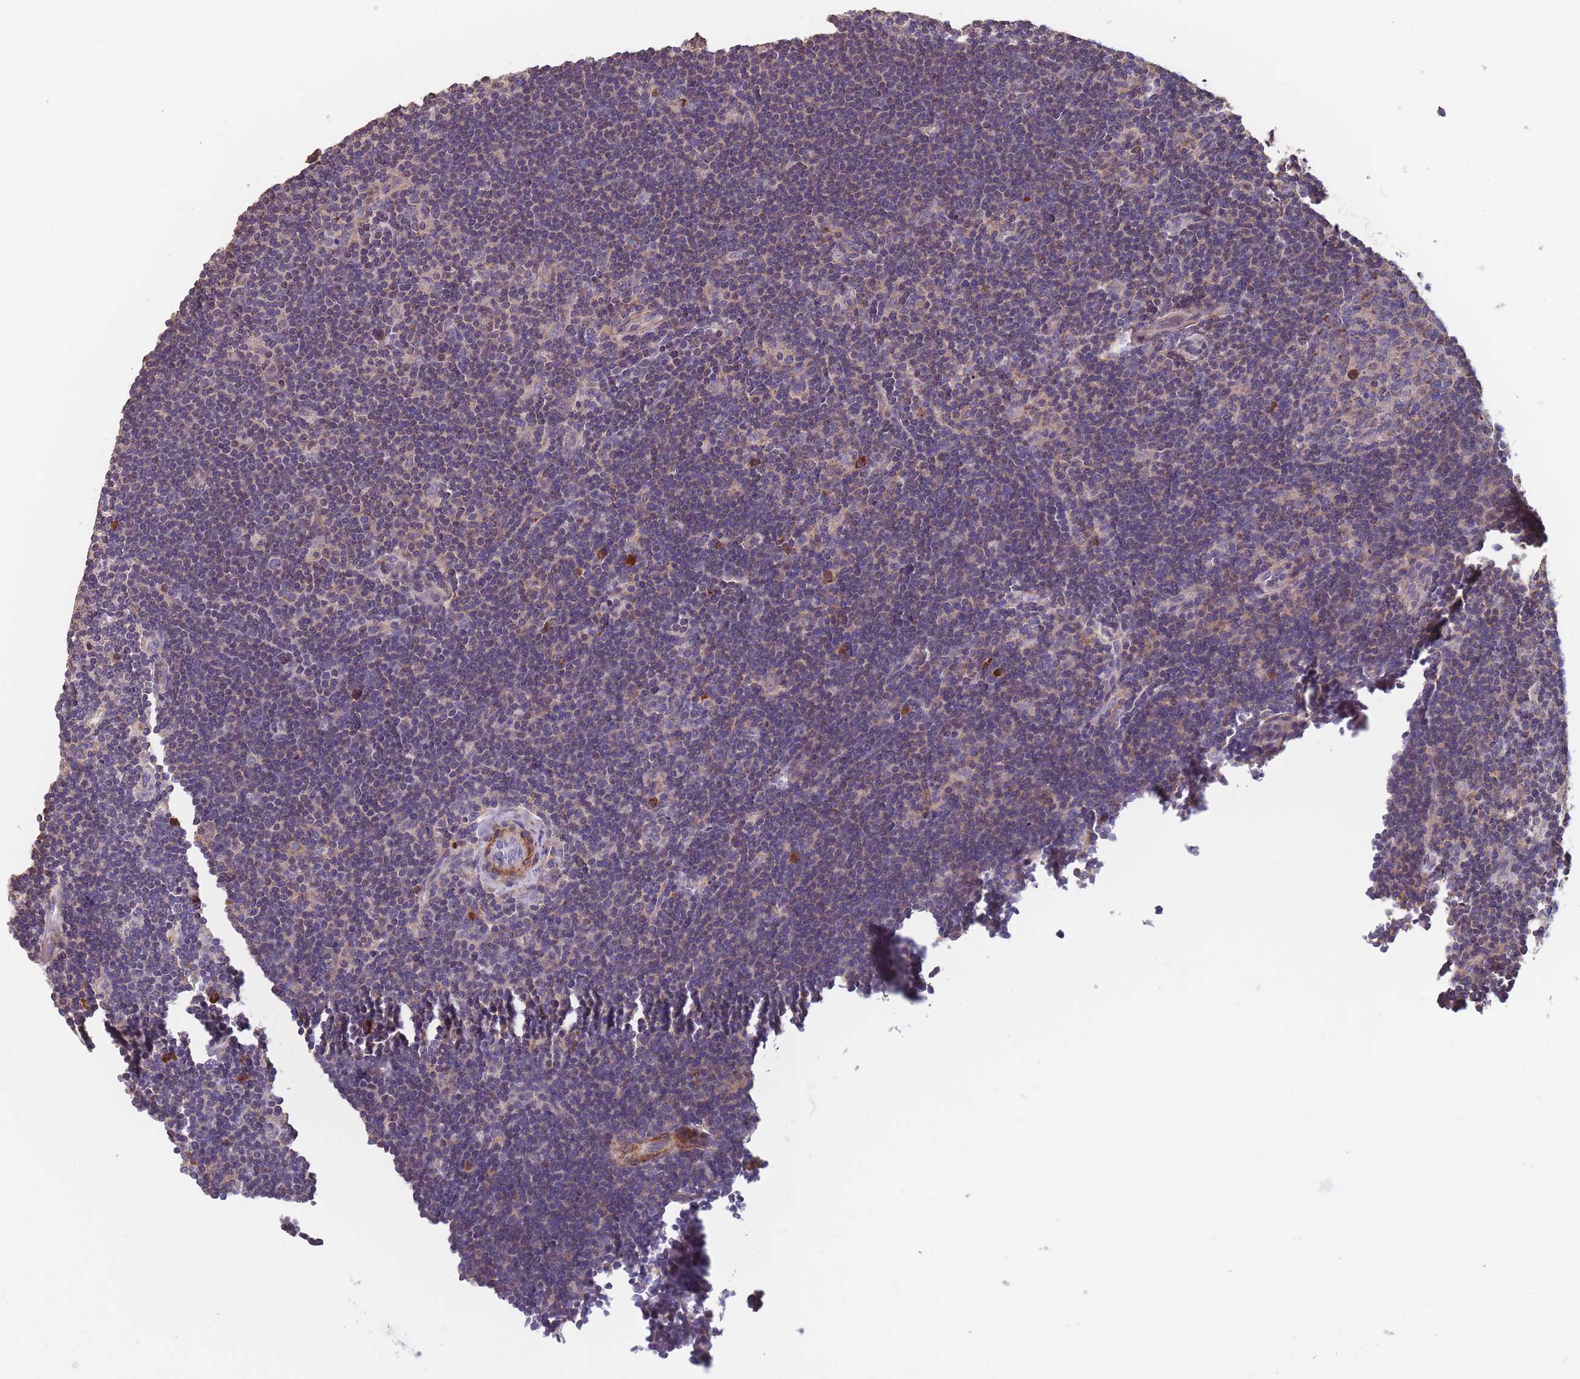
{"staining": {"intensity": "negative", "quantity": "none", "location": "none"}, "tissue": "lymphoma", "cell_type": "Tumor cells", "image_type": "cancer", "snomed": [{"axis": "morphology", "description": "Hodgkin's disease, NOS"}, {"axis": "topography", "description": "Lymph node"}], "caption": "A high-resolution micrograph shows immunohistochemistry (IHC) staining of Hodgkin's disease, which reveals no significant staining in tumor cells.", "gene": "TOMM40L", "patient": {"sex": "female", "age": 57}}